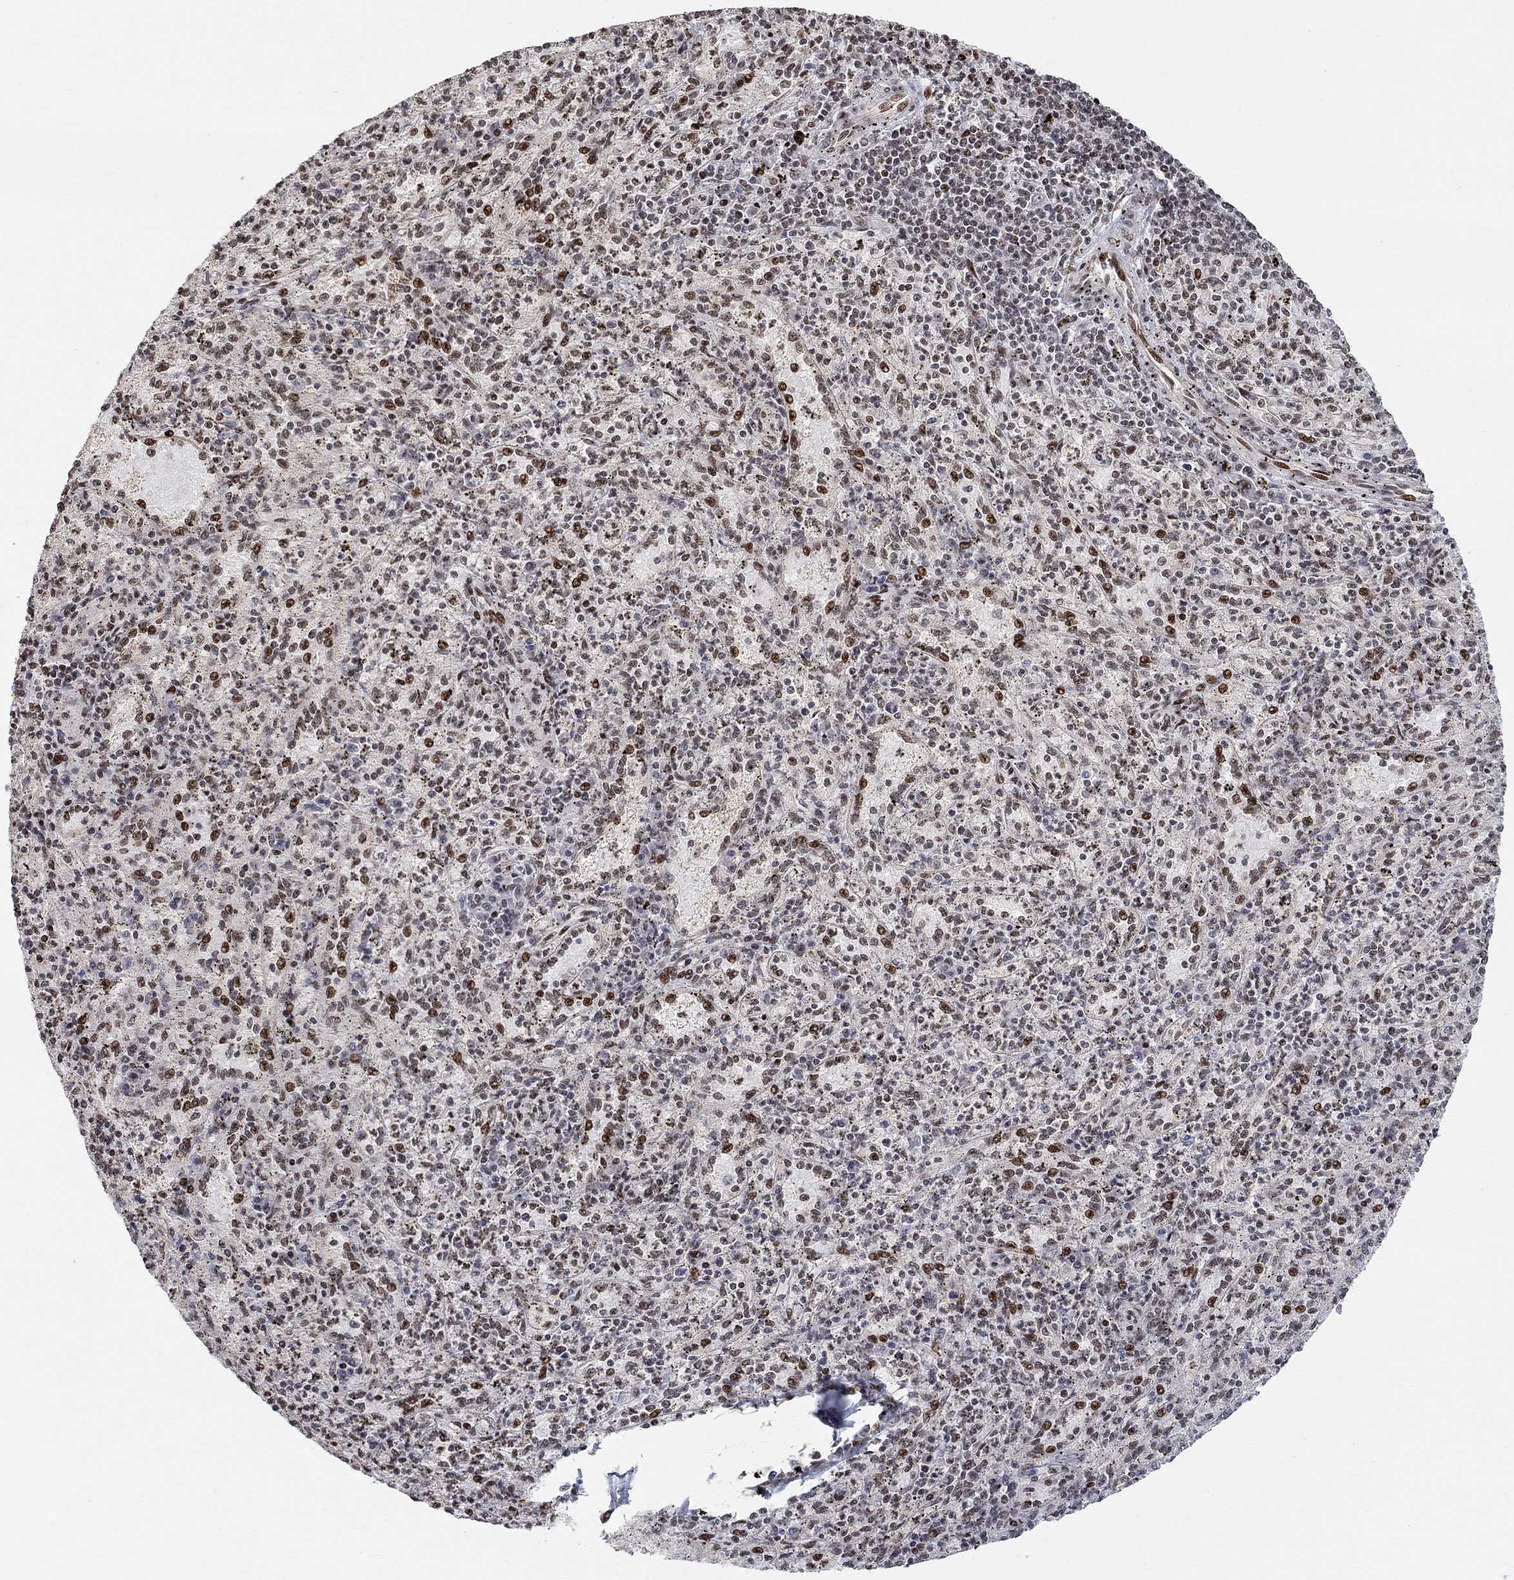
{"staining": {"intensity": "moderate", "quantity": "25%-75%", "location": "nuclear"}, "tissue": "spleen", "cell_type": "Cells in red pulp", "image_type": "normal", "snomed": [{"axis": "morphology", "description": "Normal tissue, NOS"}, {"axis": "topography", "description": "Spleen"}], "caption": "This micrograph reveals unremarkable spleen stained with immunohistochemistry to label a protein in brown. The nuclear of cells in red pulp show moderate positivity for the protein. Nuclei are counter-stained blue.", "gene": "E4F1", "patient": {"sex": "male", "age": 60}}